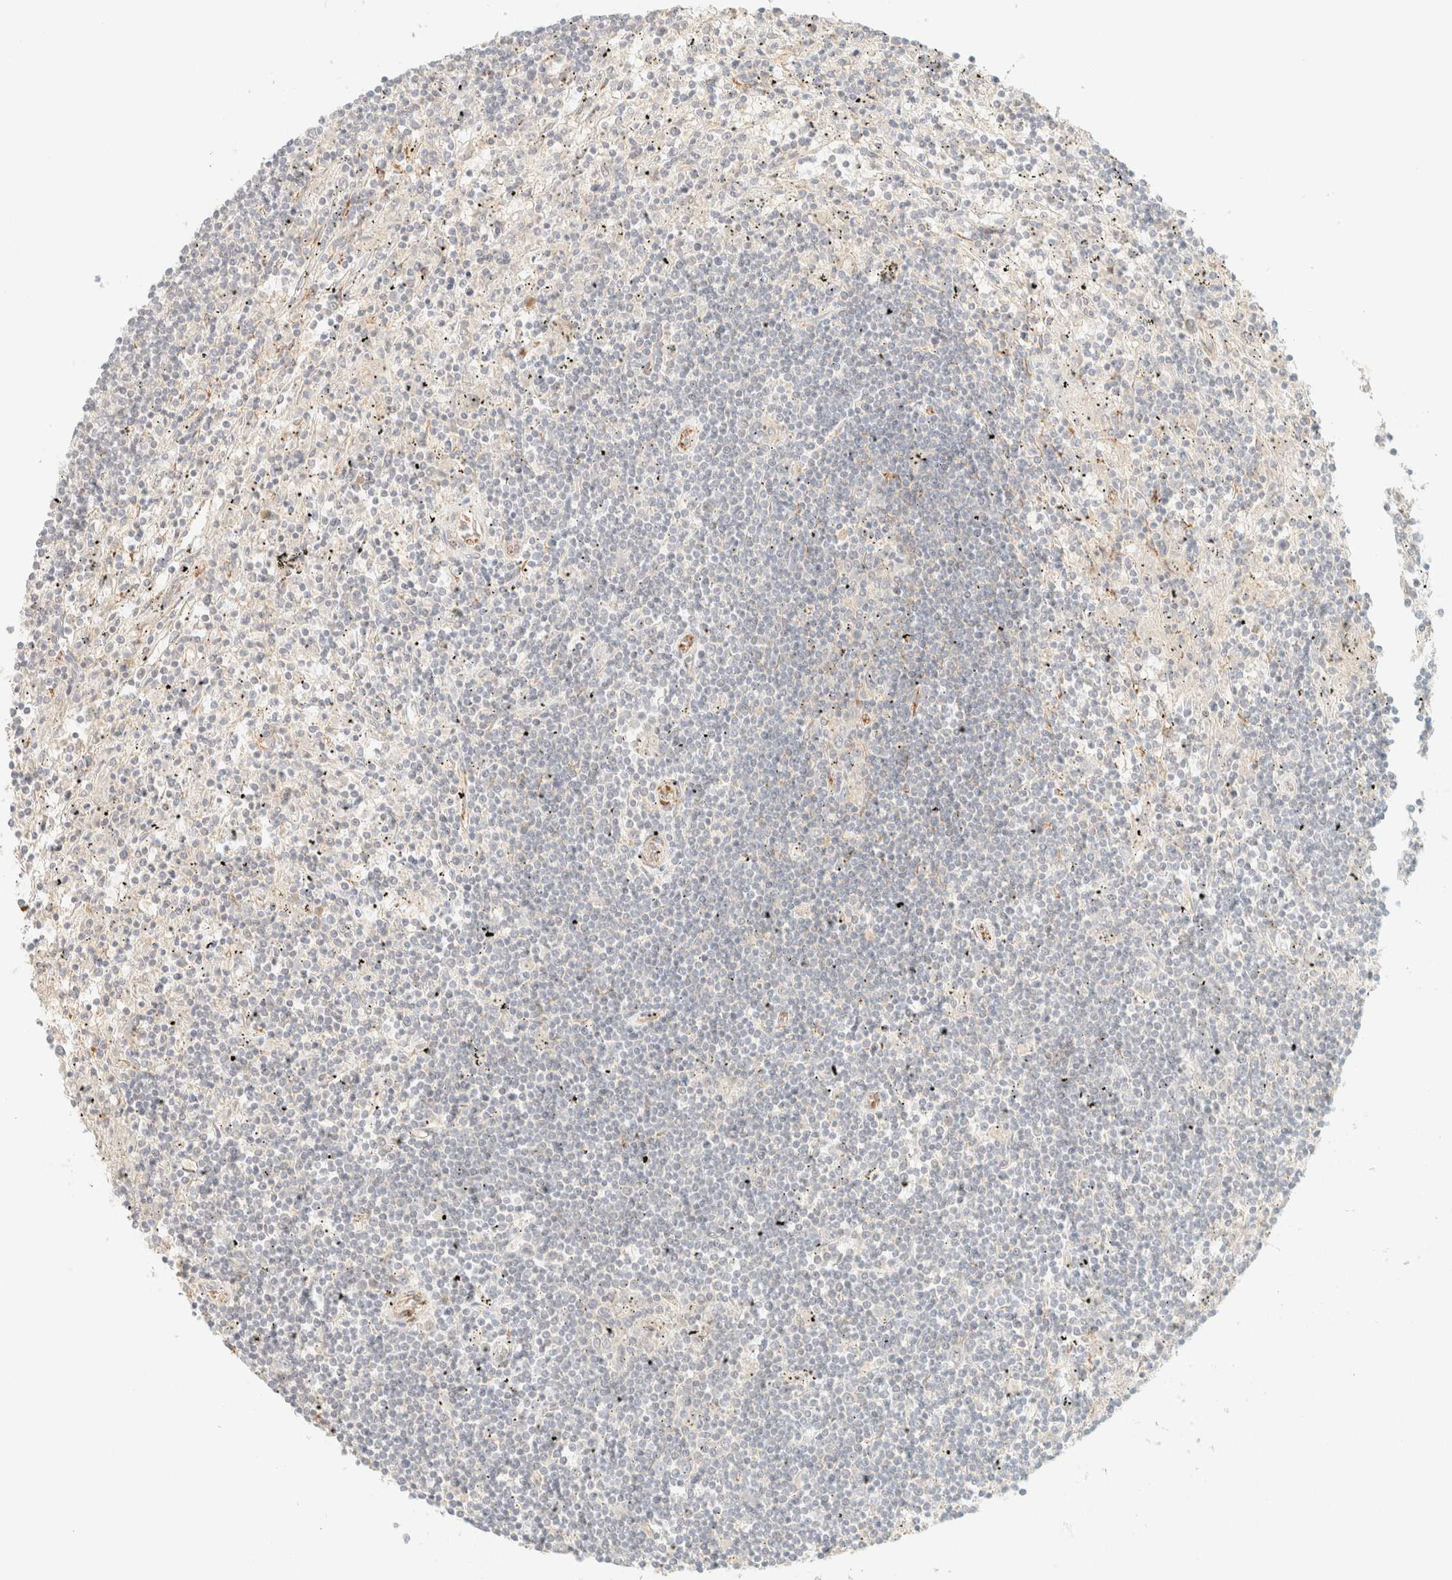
{"staining": {"intensity": "negative", "quantity": "none", "location": "none"}, "tissue": "lymphoma", "cell_type": "Tumor cells", "image_type": "cancer", "snomed": [{"axis": "morphology", "description": "Malignant lymphoma, non-Hodgkin's type, Low grade"}, {"axis": "topography", "description": "Spleen"}], "caption": "Tumor cells are negative for protein expression in human malignant lymphoma, non-Hodgkin's type (low-grade). (IHC, brightfield microscopy, high magnification).", "gene": "SPARCL1", "patient": {"sex": "male", "age": 76}}